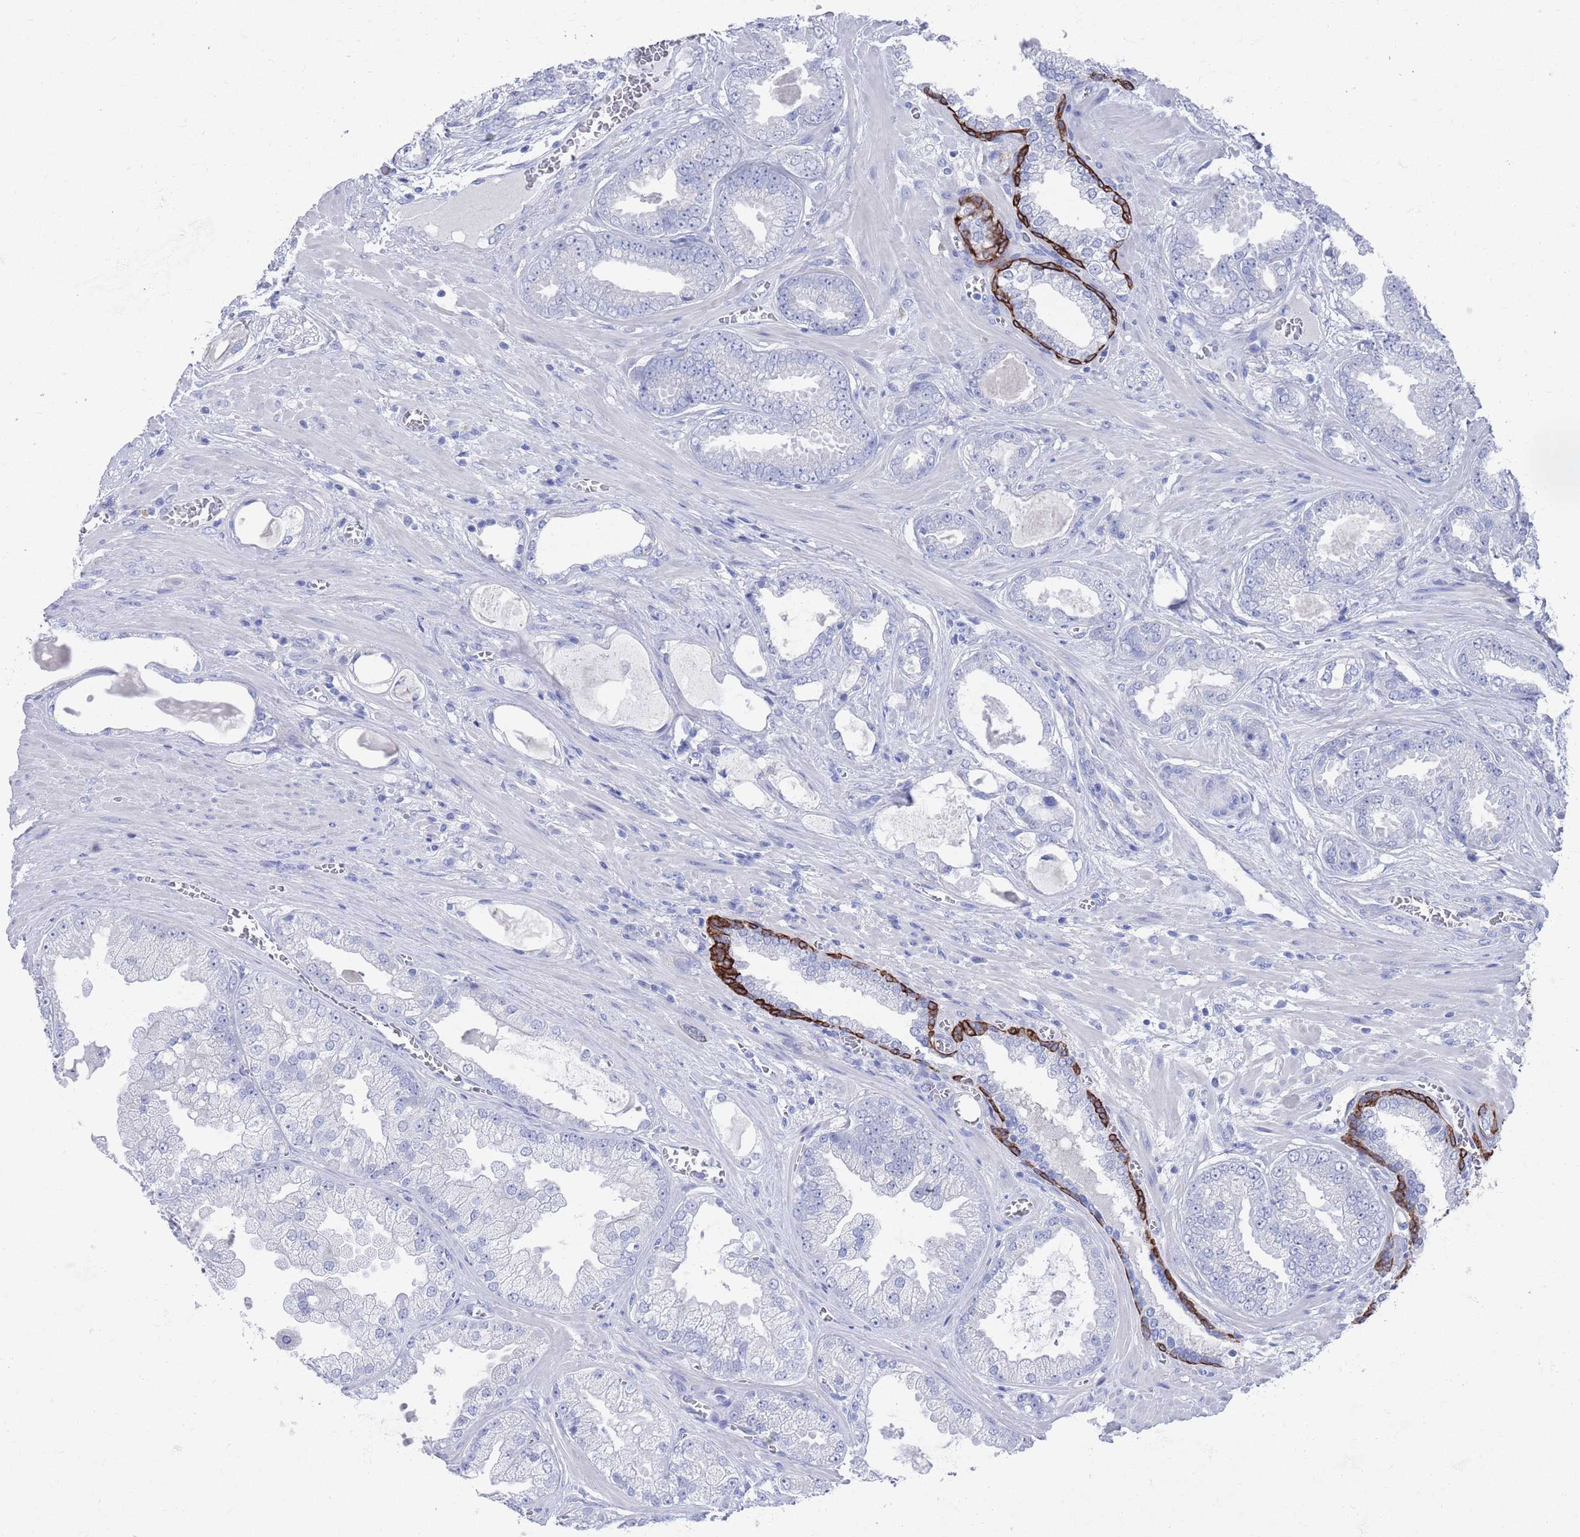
{"staining": {"intensity": "negative", "quantity": "none", "location": "none"}, "tissue": "prostate cancer", "cell_type": "Tumor cells", "image_type": "cancer", "snomed": [{"axis": "morphology", "description": "Adenocarcinoma, Low grade"}, {"axis": "topography", "description": "Prostate"}], "caption": "There is no significant positivity in tumor cells of low-grade adenocarcinoma (prostate).", "gene": "MTMR2", "patient": {"sex": "male", "age": 57}}